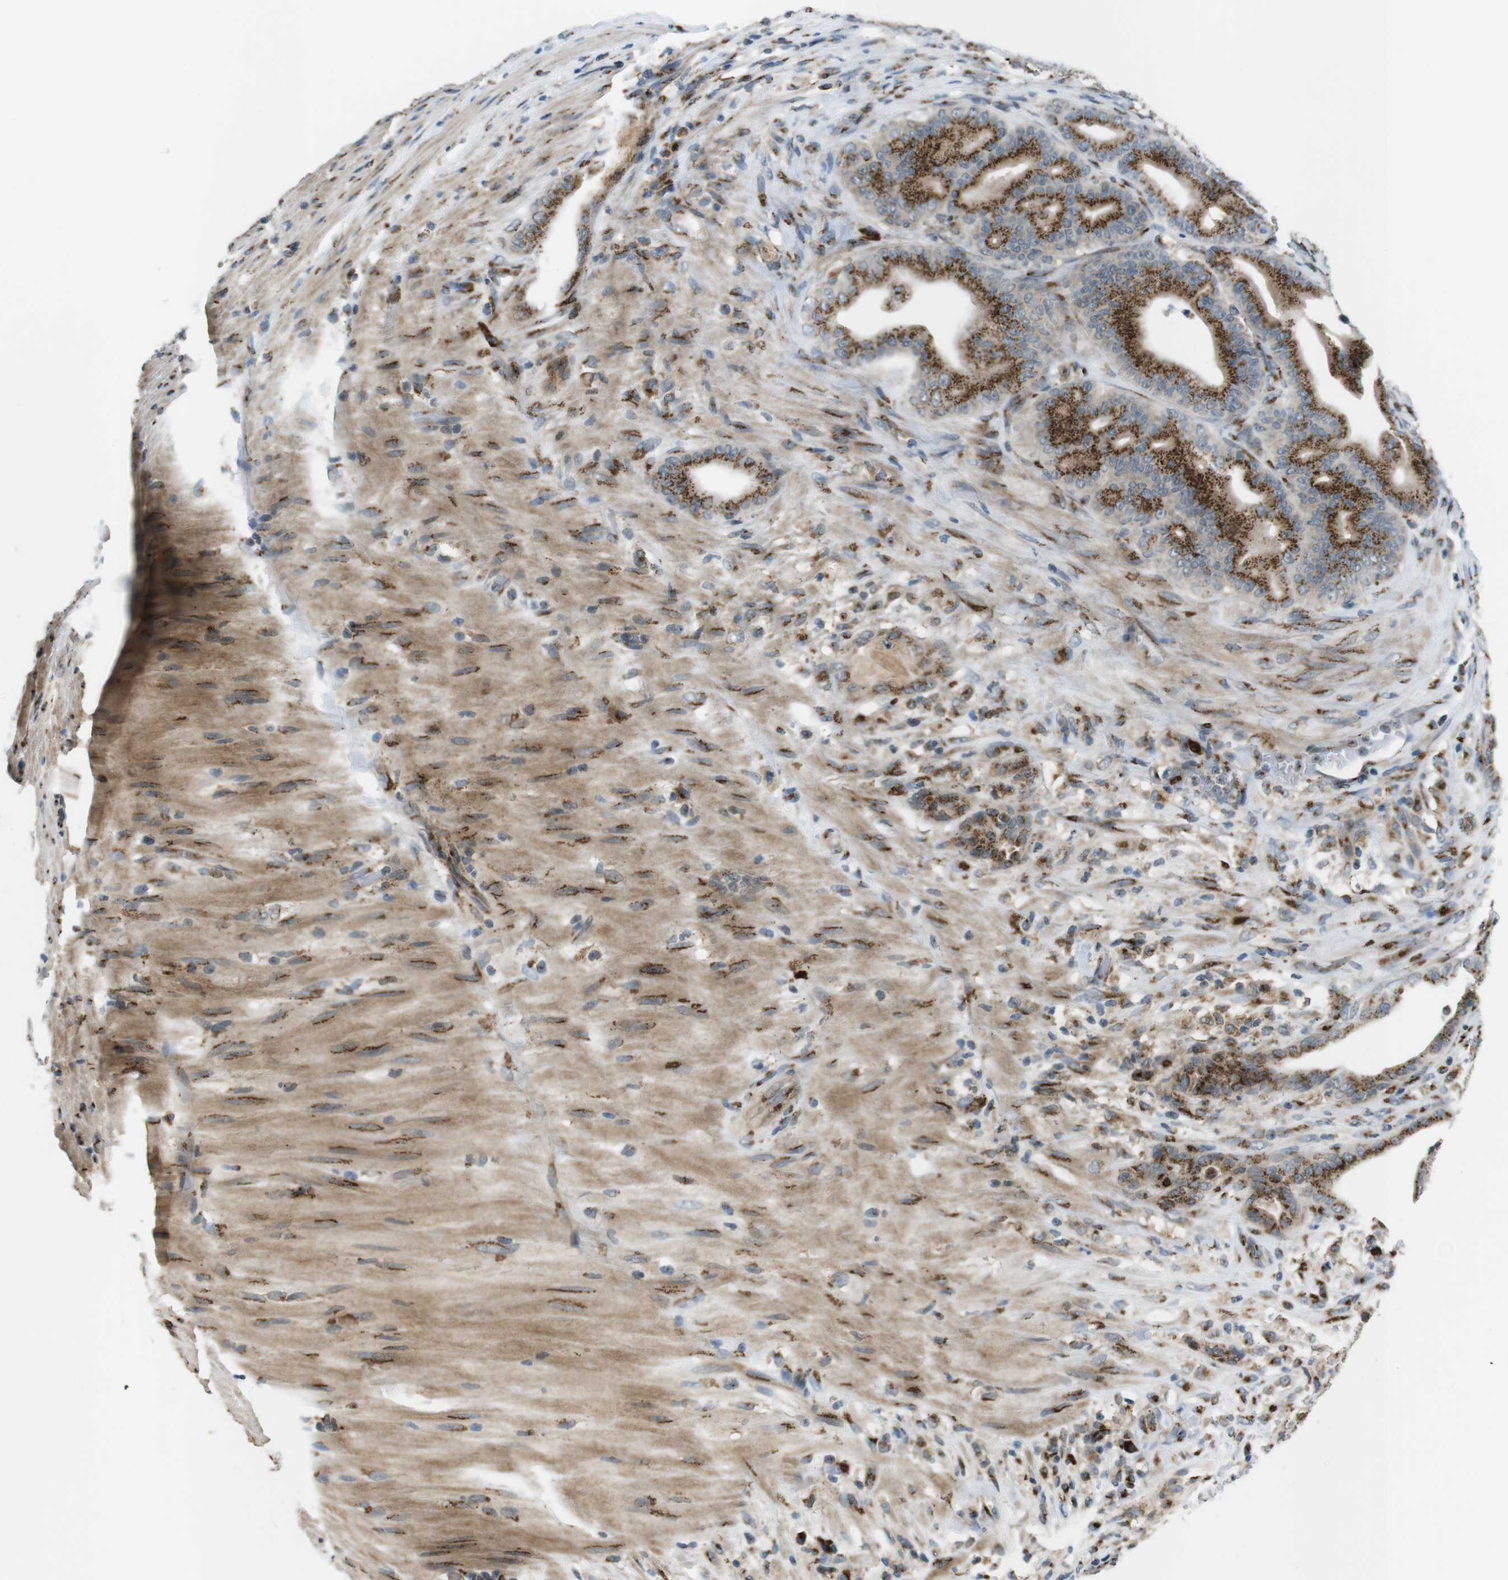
{"staining": {"intensity": "moderate", "quantity": ">75%", "location": "cytoplasmic/membranous"}, "tissue": "pancreatic cancer", "cell_type": "Tumor cells", "image_type": "cancer", "snomed": [{"axis": "morphology", "description": "Adenocarcinoma, NOS"}, {"axis": "topography", "description": "Pancreas"}], "caption": "Pancreatic cancer (adenocarcinoma) stained with a protein marker displays moderate staining in tumor cells.", "gene": "ZFPL1", "patient": {"sex": "male", "age": 63}}